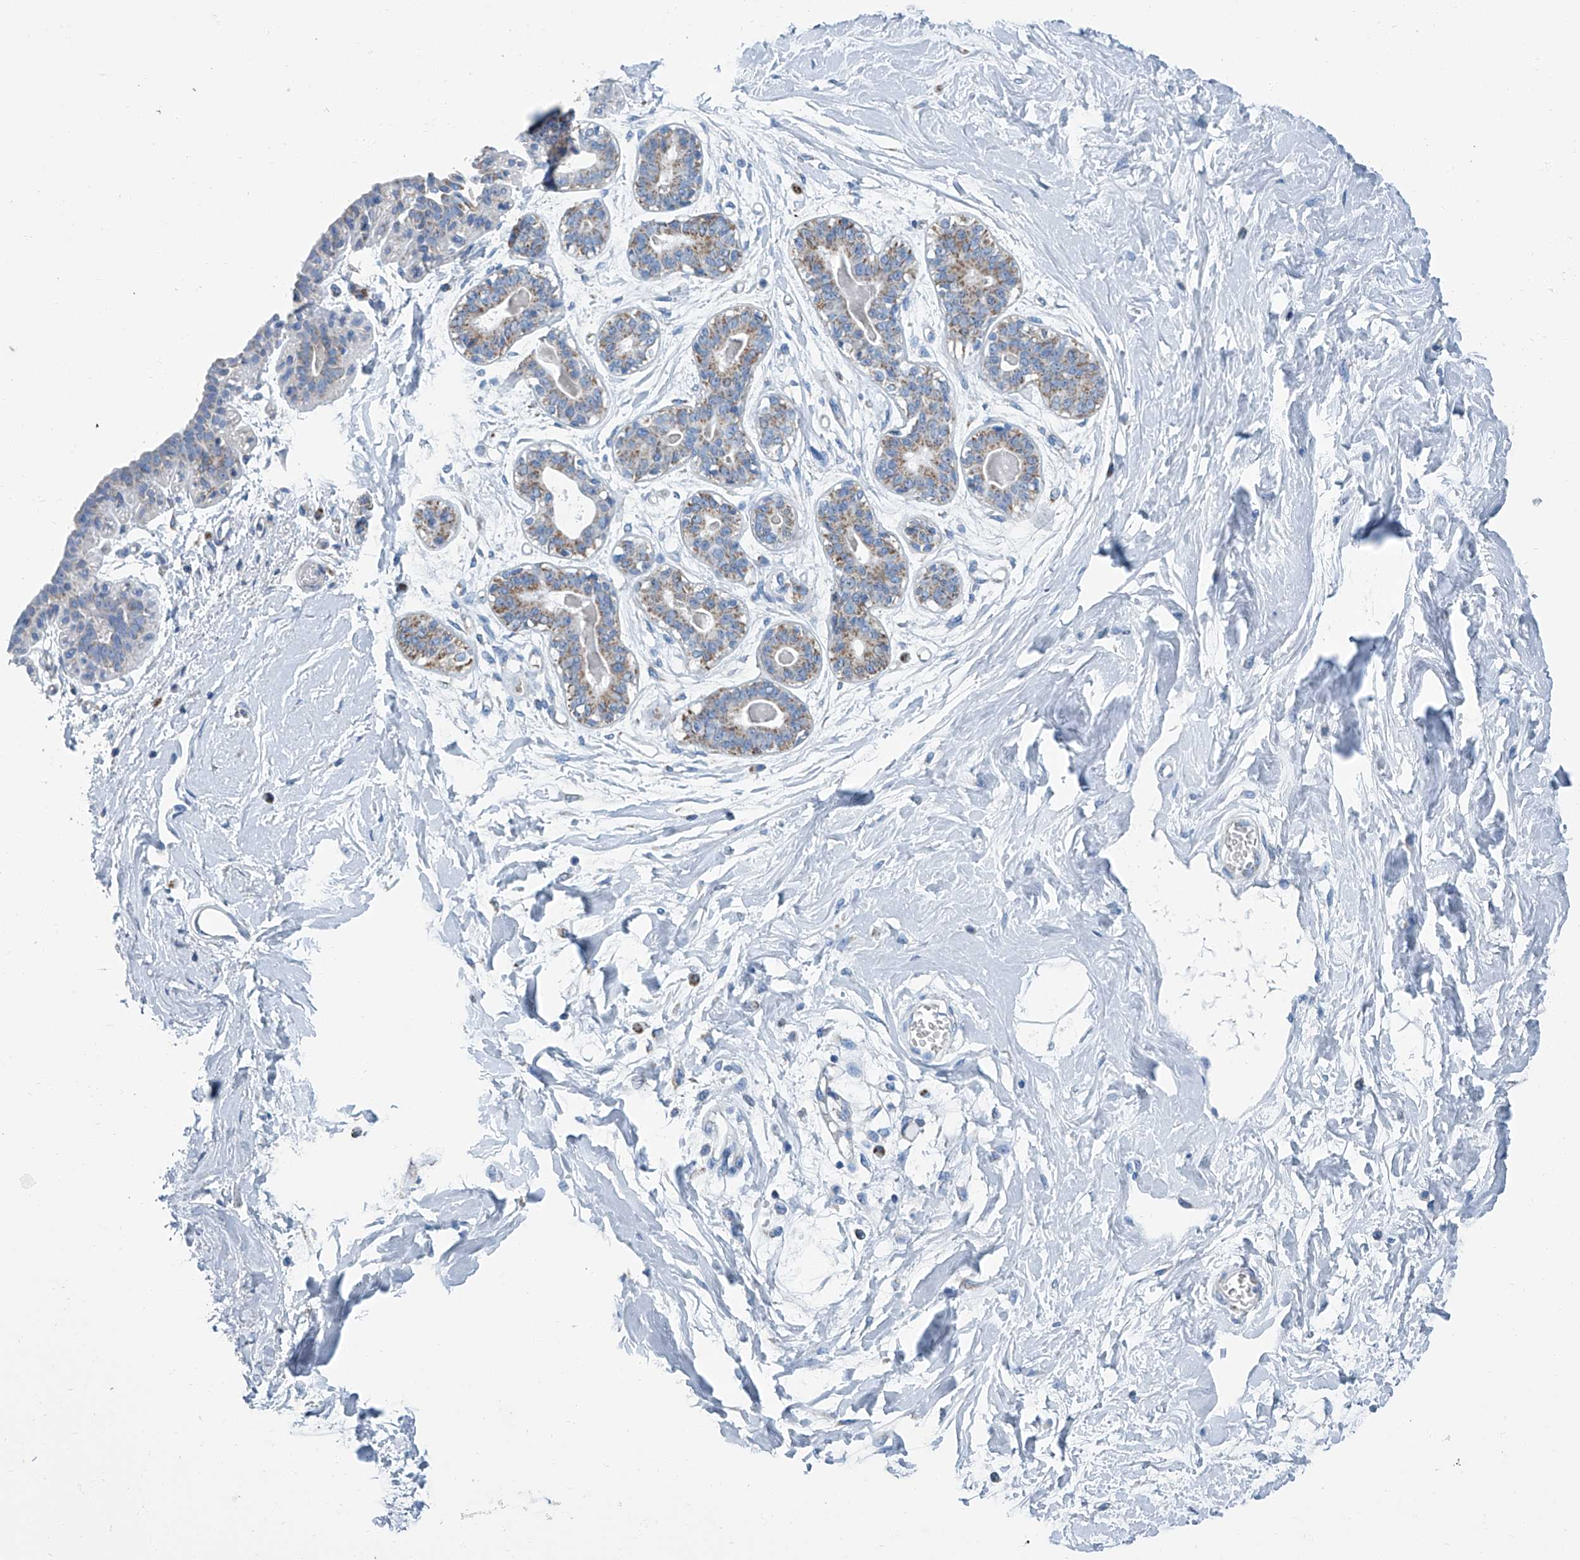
{"staining": {"intensity": "negative", "quantity": "none", "location": "none"}, "tissue": "breast", "cell_type": "Adipocytes", "image_type": "normal", "snomed": [{"axis": "morphology", "description": "Normal tissue, NOS"}, {"axis": "topography", "description": "Breast"}], "caption": "Human breast stained for a protein using immunohistochemistry displays no staining in adipocytes.", "gene": "MT", "patient": {"sex": "female", "age": 45}}